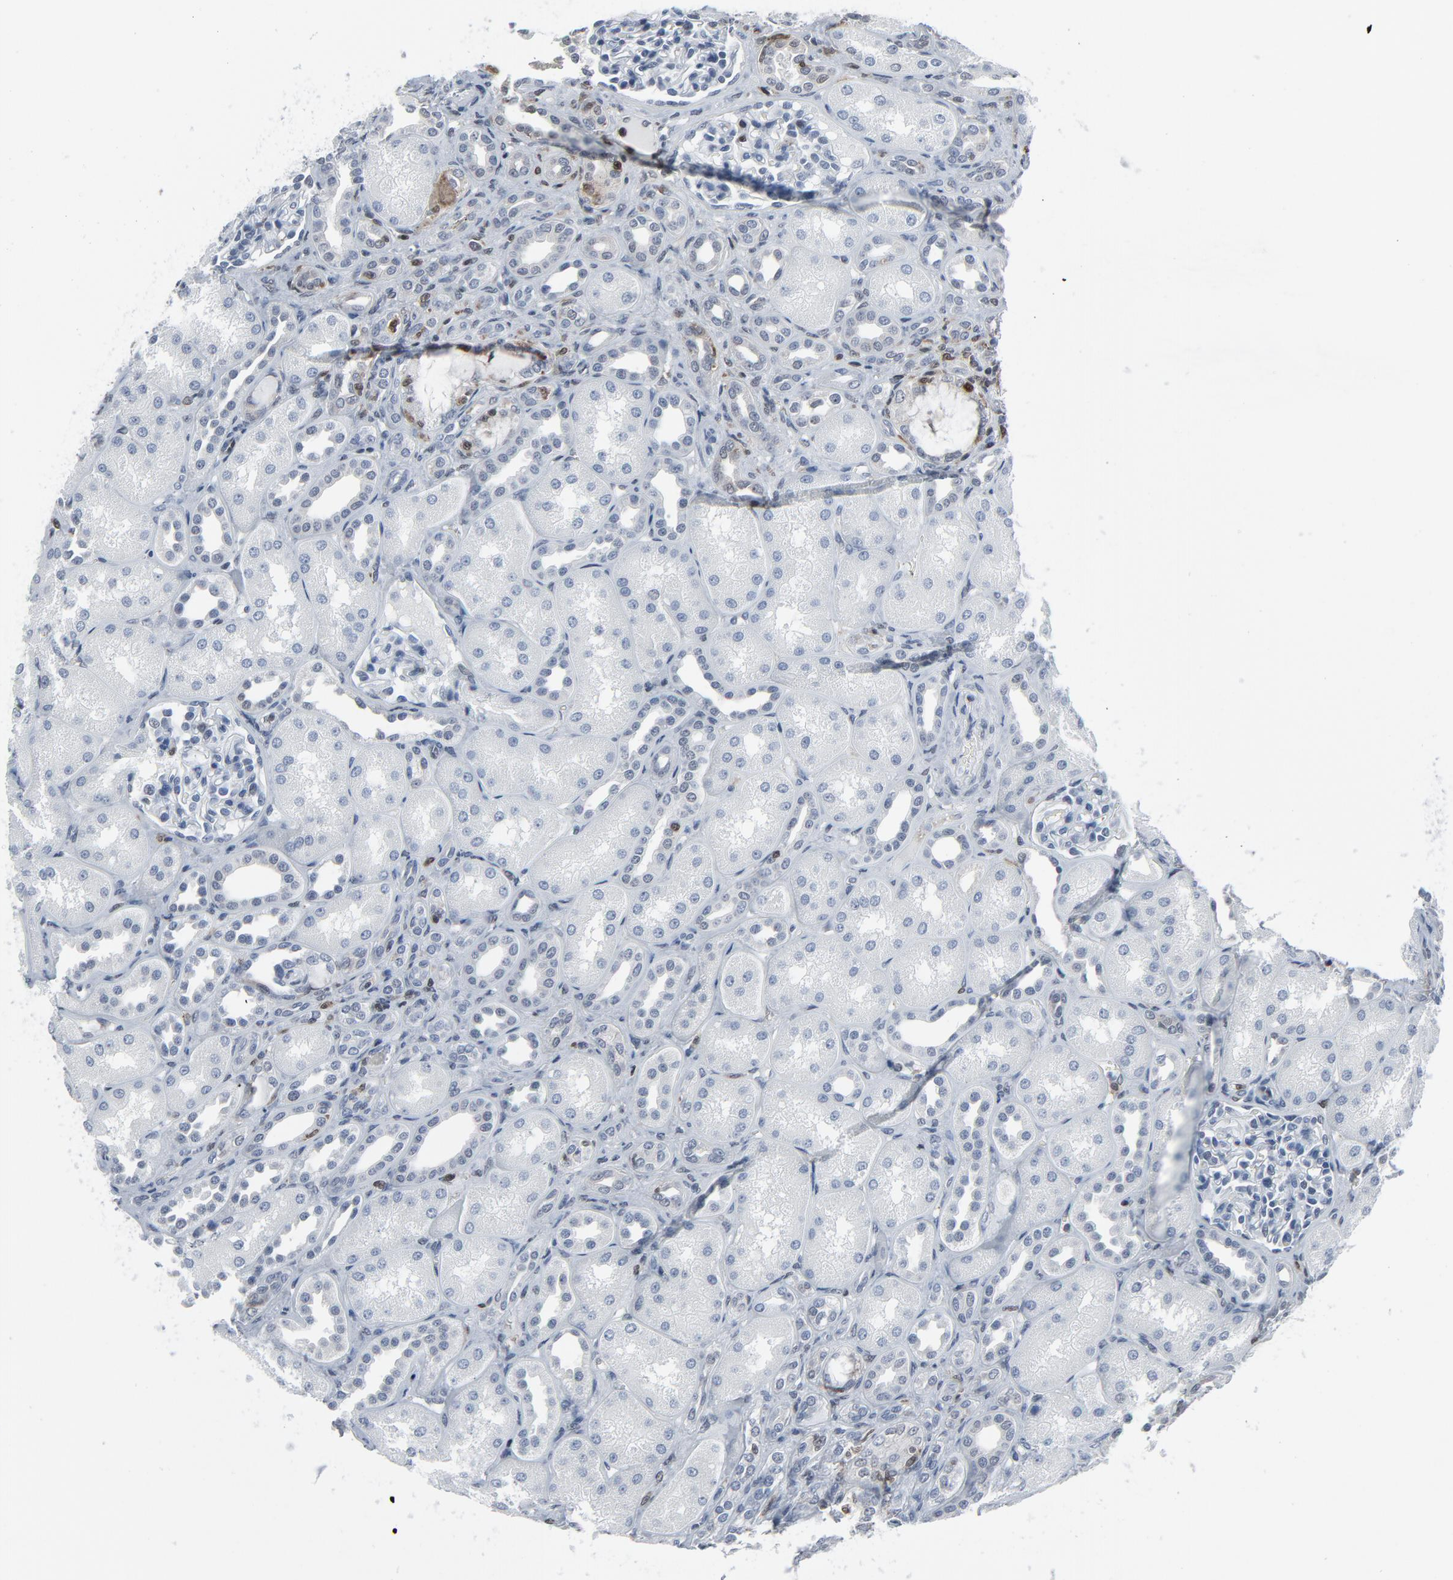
{"staining": {"intensity": "negative", "quantity": "none", "location": "none"}, "tissue": "kidney", "cell_type": "Cells in glomeruli", "image_type": "normal", "snomed": [{"axis": "morphology", "description": "Normal tissue, NOS"}, {"axis": "topography", "description": "Kidney"}], "caption": "High magnification brightfield microscopy of normal kidney stained with DAB (brown) and counterstained with hematoxylin (blue): cells in glomeruli show no significant positivity. (DAB (3,3'-diaminobenzidine) IHC, high magnification).", "gene": "STAT5A", "patient": {"sex": "male", "age": 7}}